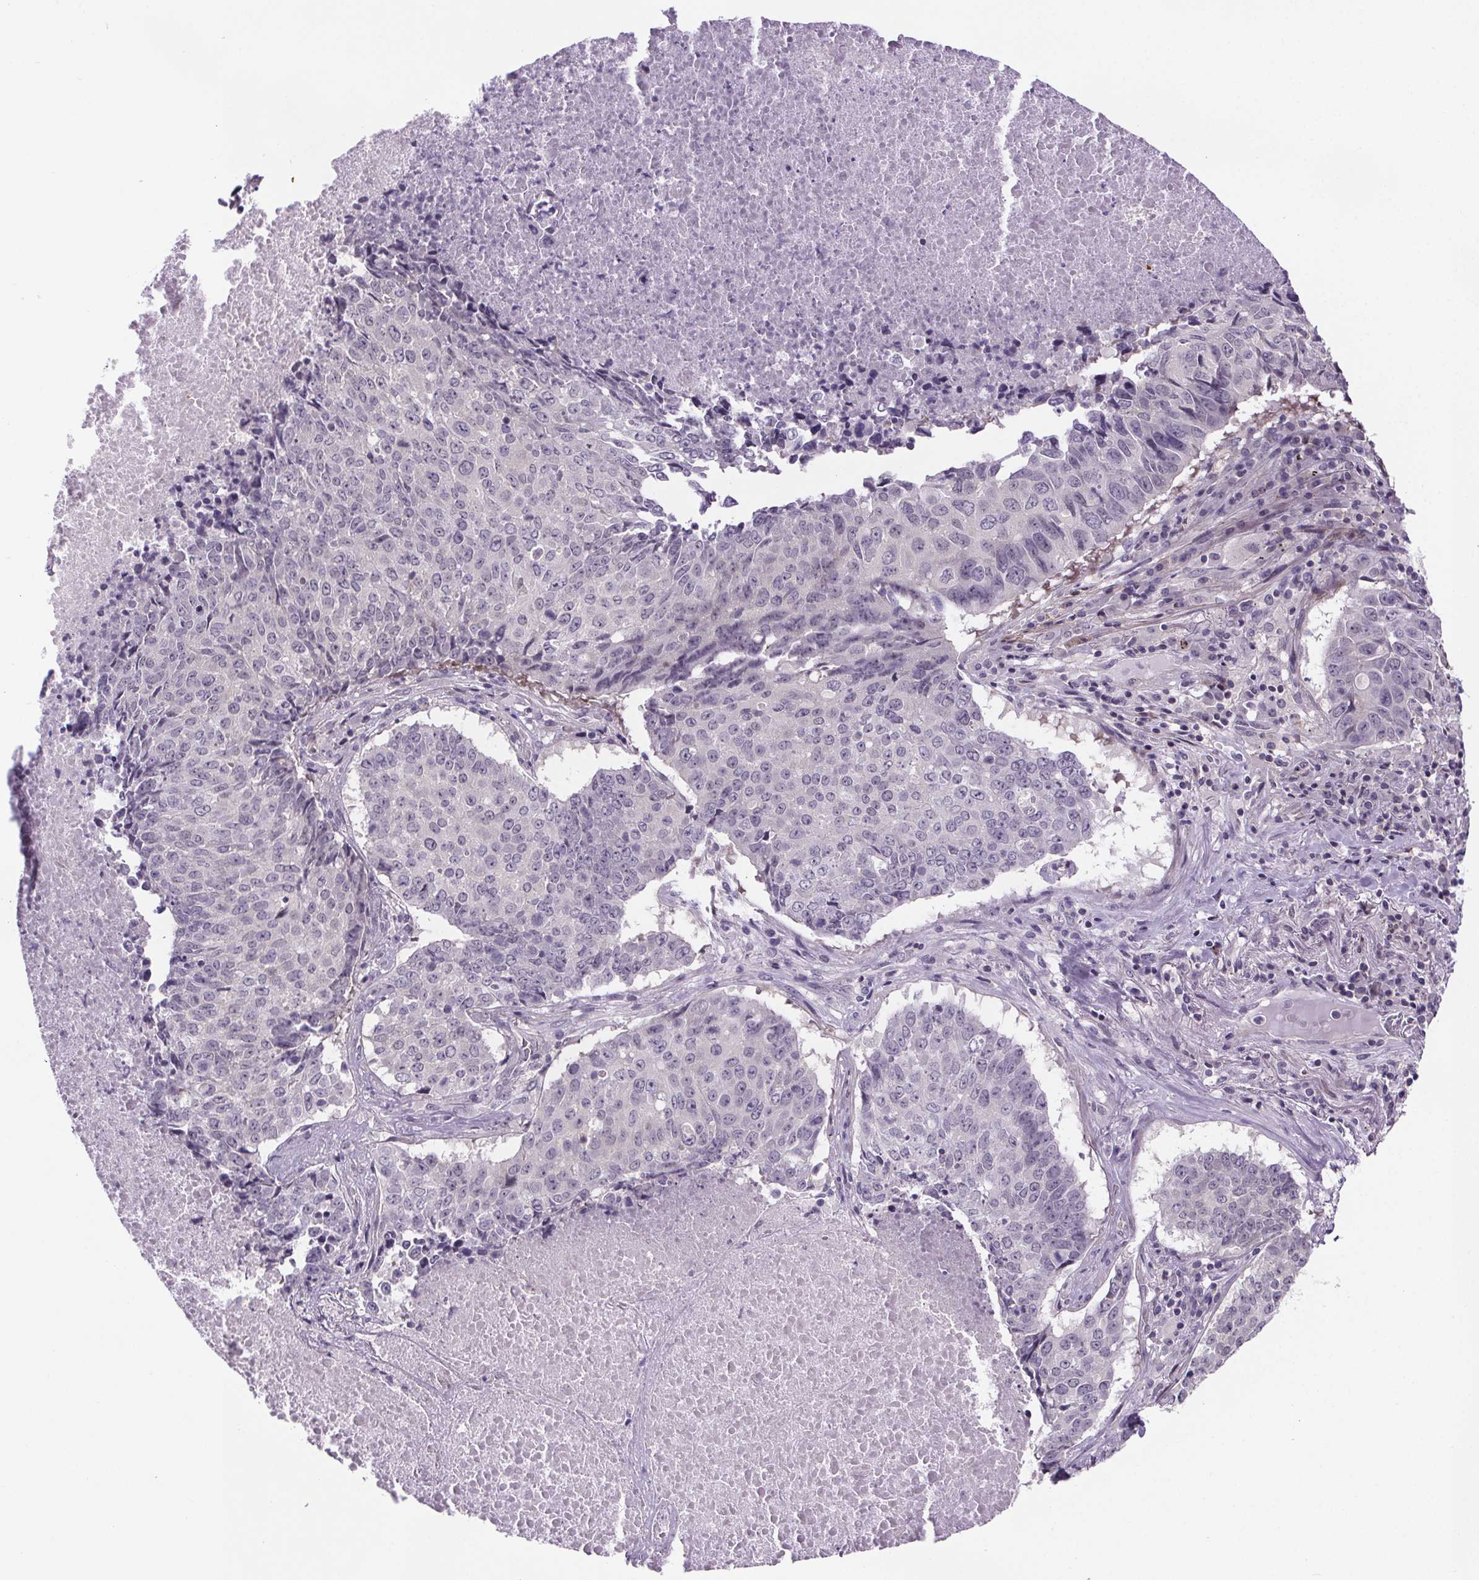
{"staining": {"intensity": "negative", "quantity": "none", "location": "none"}, "tissue": "lung cancer", "cell_type": "Tumor cells", "image_type": "cancer", "snomed": [{"axis": "morphology", "description": "Normal tissue, NOS"}, {"axis": "morphology", "description": "Squamous cell carcinoma, NOS"}, {"axis": "topography", "description": "Bronchus"}, {"axis": "topography", "description": "Lung"}], "caption": "Photomicrograph shows no significant protein staining in tumor cells of lung squamous cell carcinoma.", "gene": "TTC12", "patient": {"sex": "male", "age": 64}}